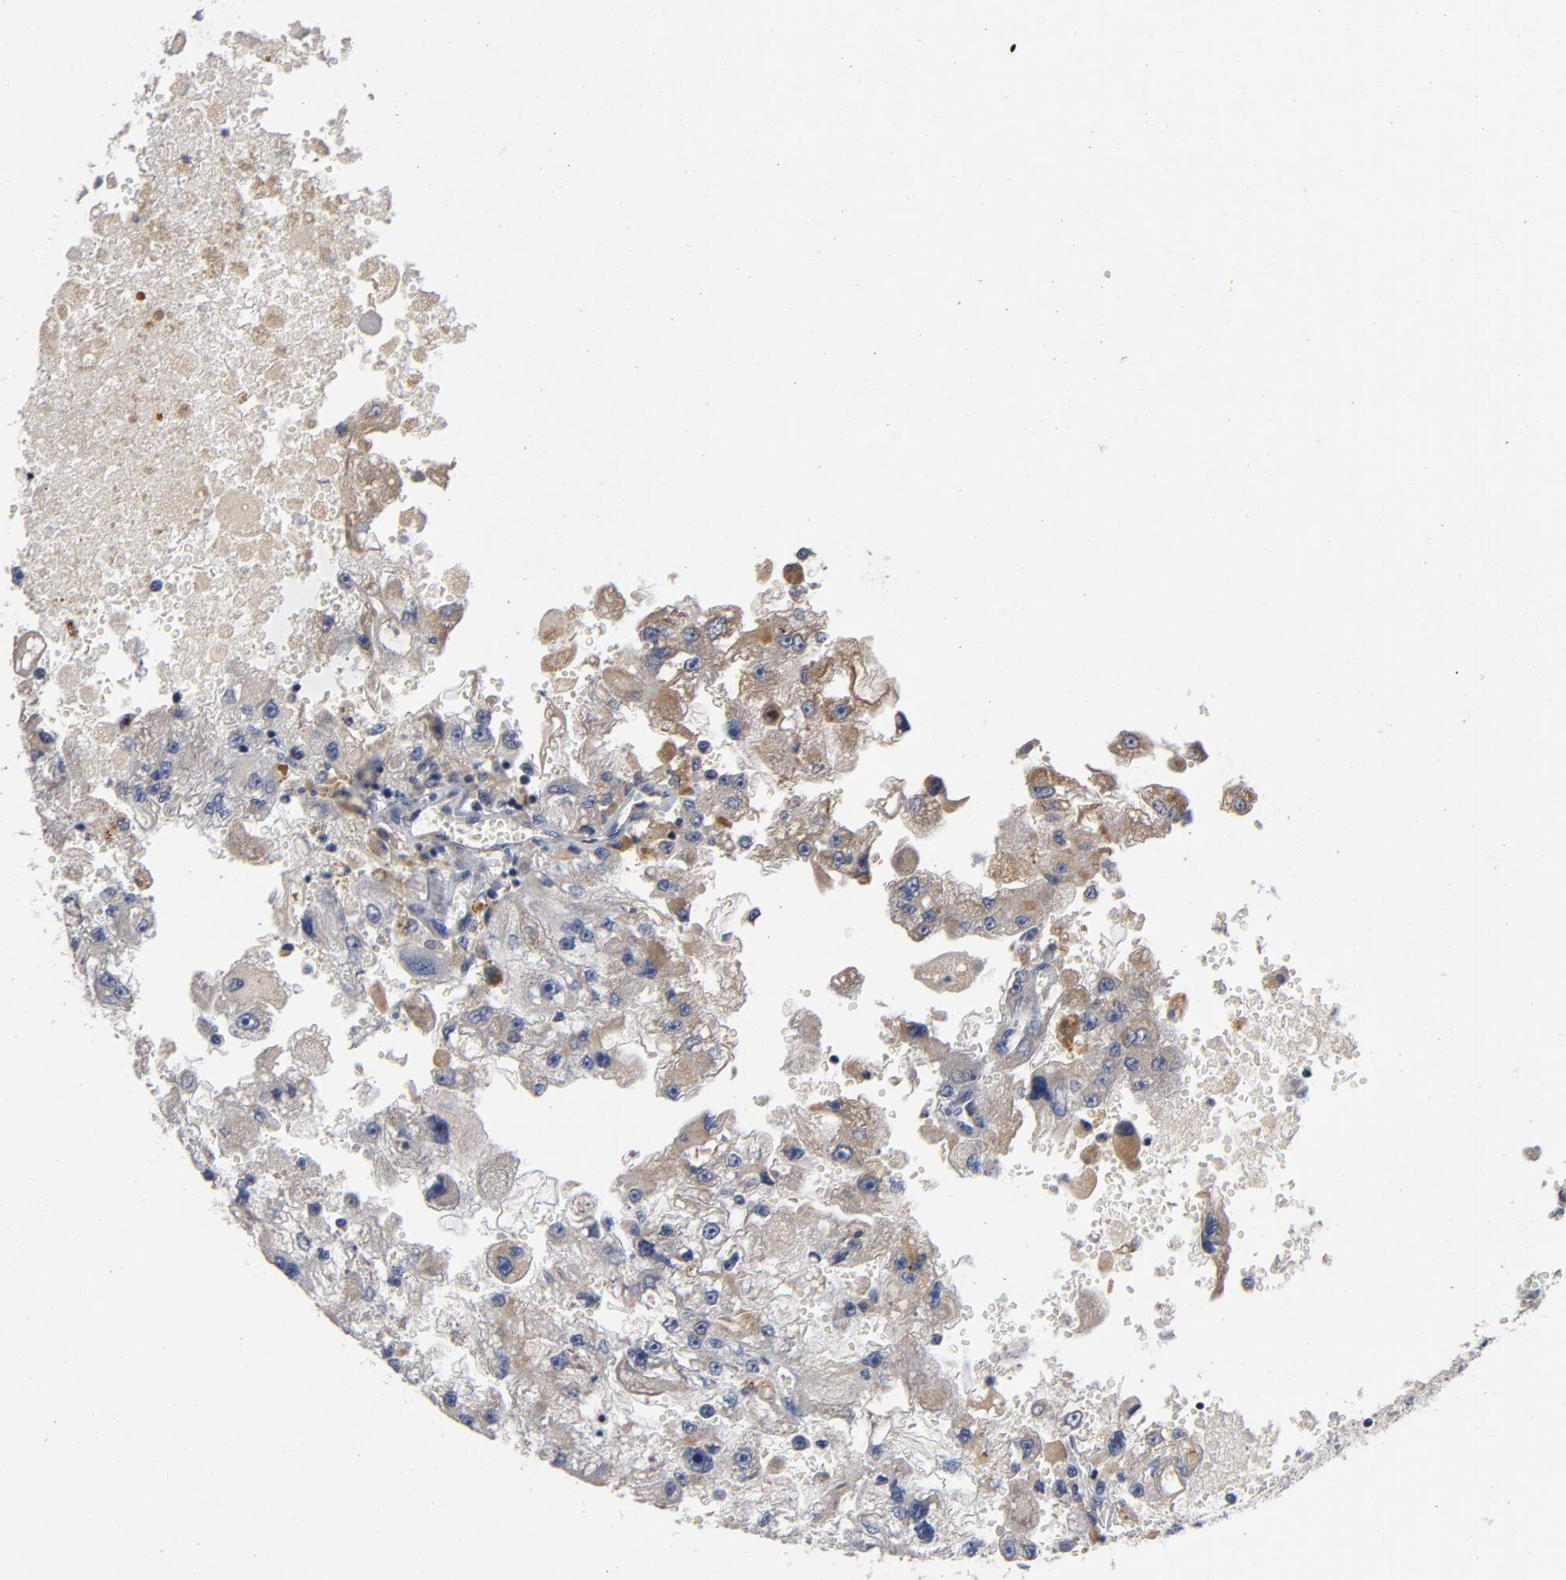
{"staining": {"intensity": "weak", "quantity": "<25%", "location": "cytoplasmic/membranous"}, "tissue": "renal cancer", "cell_type": "Tumor cells", "image_type": "cancer", "snomed": [{"axis": "morphology", "description": "Adenocarcinoma, NOS"}, {"axis": "topography", "description": "Kidney"}], "caption": "This is a photomicrograph of immunohistochemistry staining of renal cancer (adenocarcinoma), which shows no positivity in tumor cells.", "gene": "CCDC134", "patient": {"sex": "female", "age": 83}}